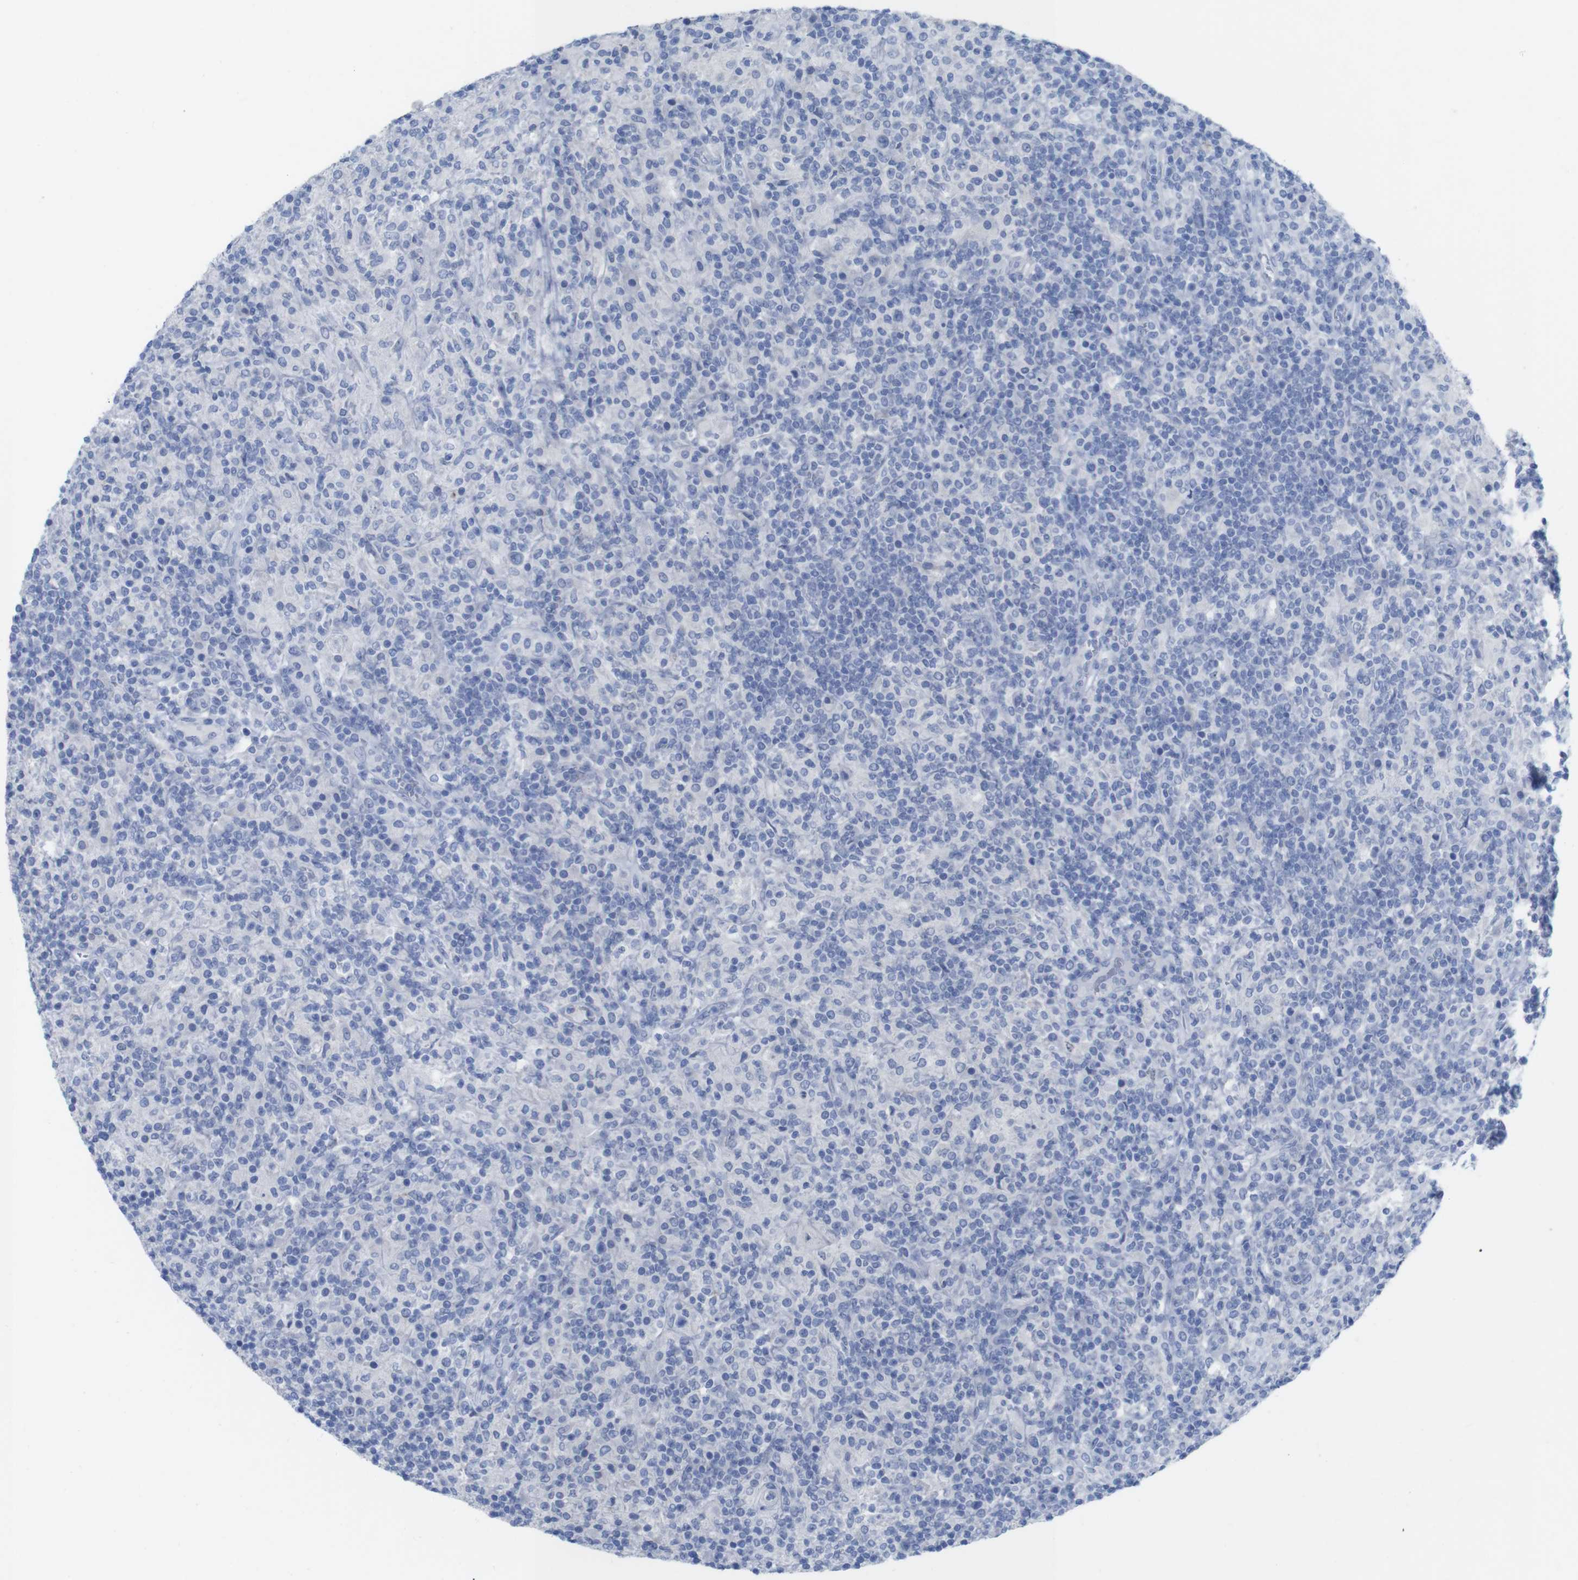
{"staining": {"intensity": "negative", "quantity": "none", "location": "none"}, "tissue": "lymphoma", "cell_type": "Tumor cells", "image_type": "cancer", "snomed": [{"axis": "morphology", "description": "Hodgkin's disease, NOS"}, {"axis": "topography", "description": "Lymph node"}], "caption": "There is no significant expression in tumor cells of Hodgkin's disease.", "gene": "PNMA1", "patient": {"sex": "male", "age": 70}}